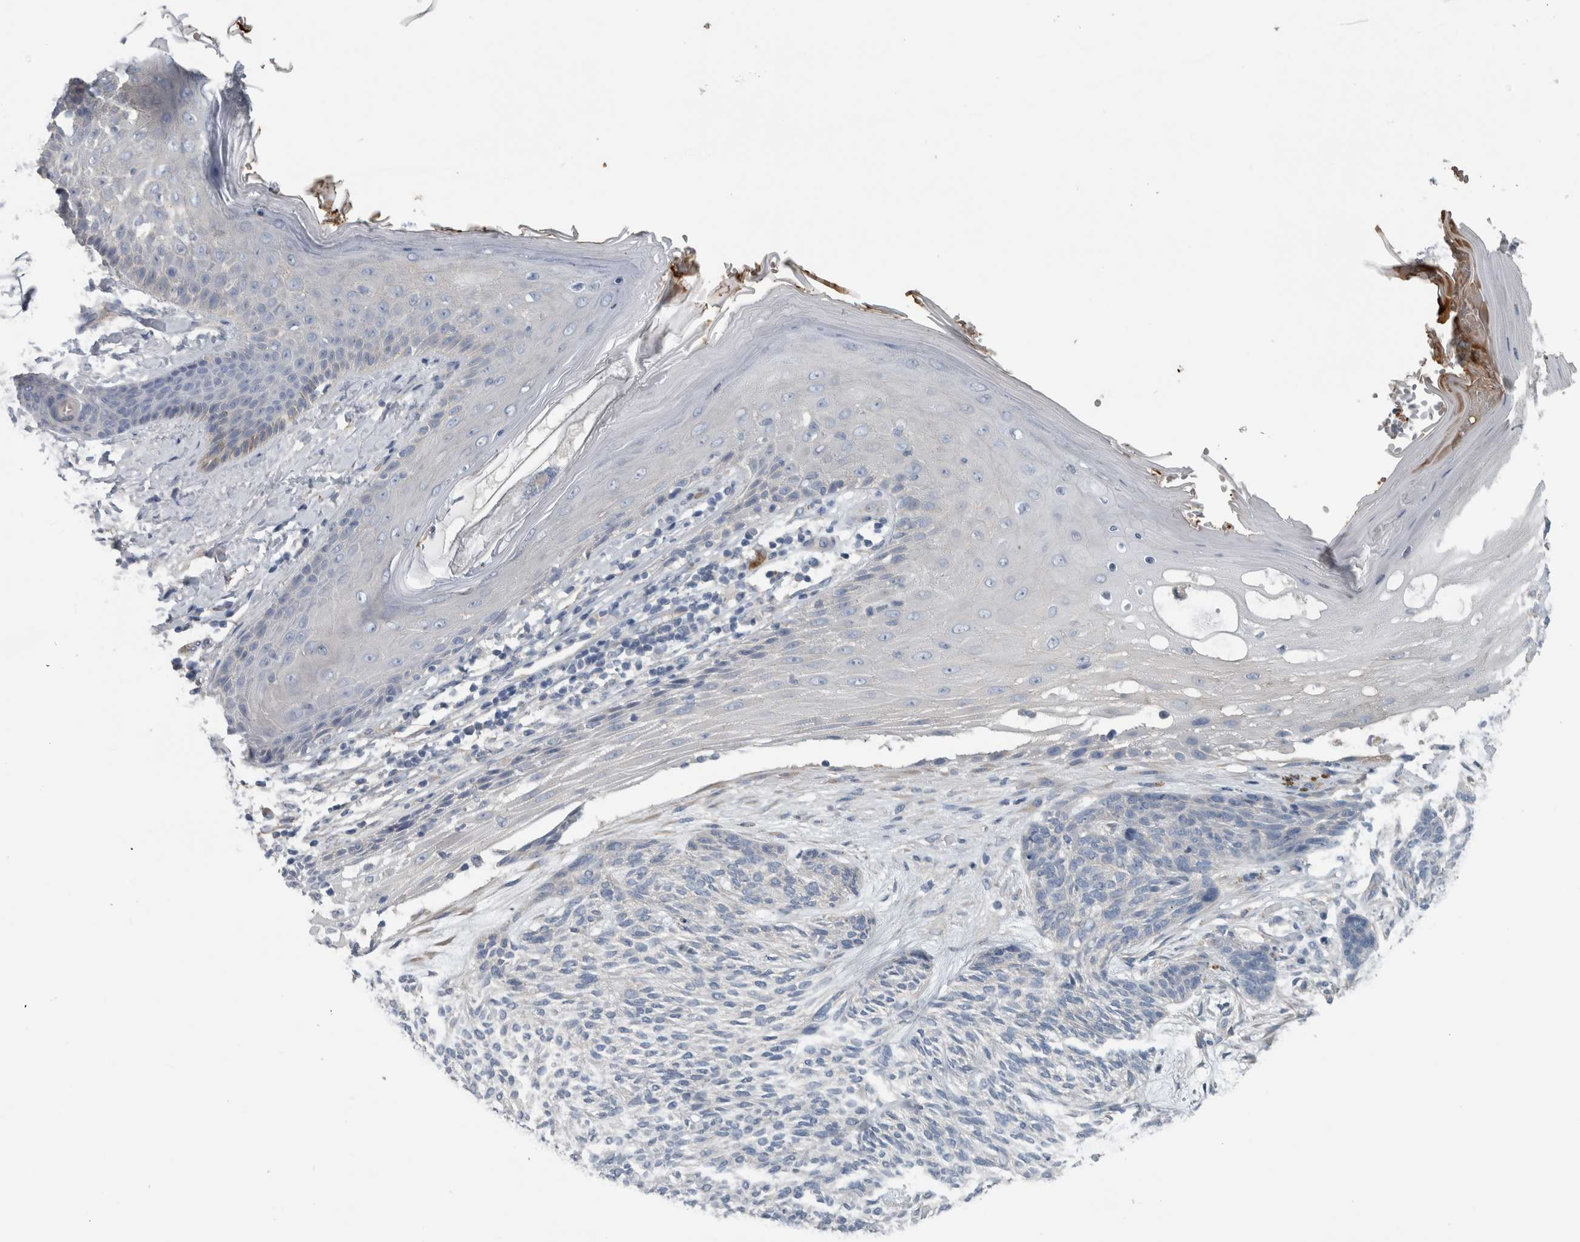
{"staining": {"intensity": "negative", "quantity": "none", "location": "none"}, "tissue": "skin cancer", "cell_type": "Tumor cells", "image_type": "cancer", "snomed": [{"axis": "morphology", "description": "Basal cell carcinoma"}, {"axis": "topography", "description": "Skin"}], "caption": "This is an IHC histopathology image of skin cancer. There is no expression in tumor cells.", "gene": "SH3GL2", "patient": {"sex": "male", "age": 55}}